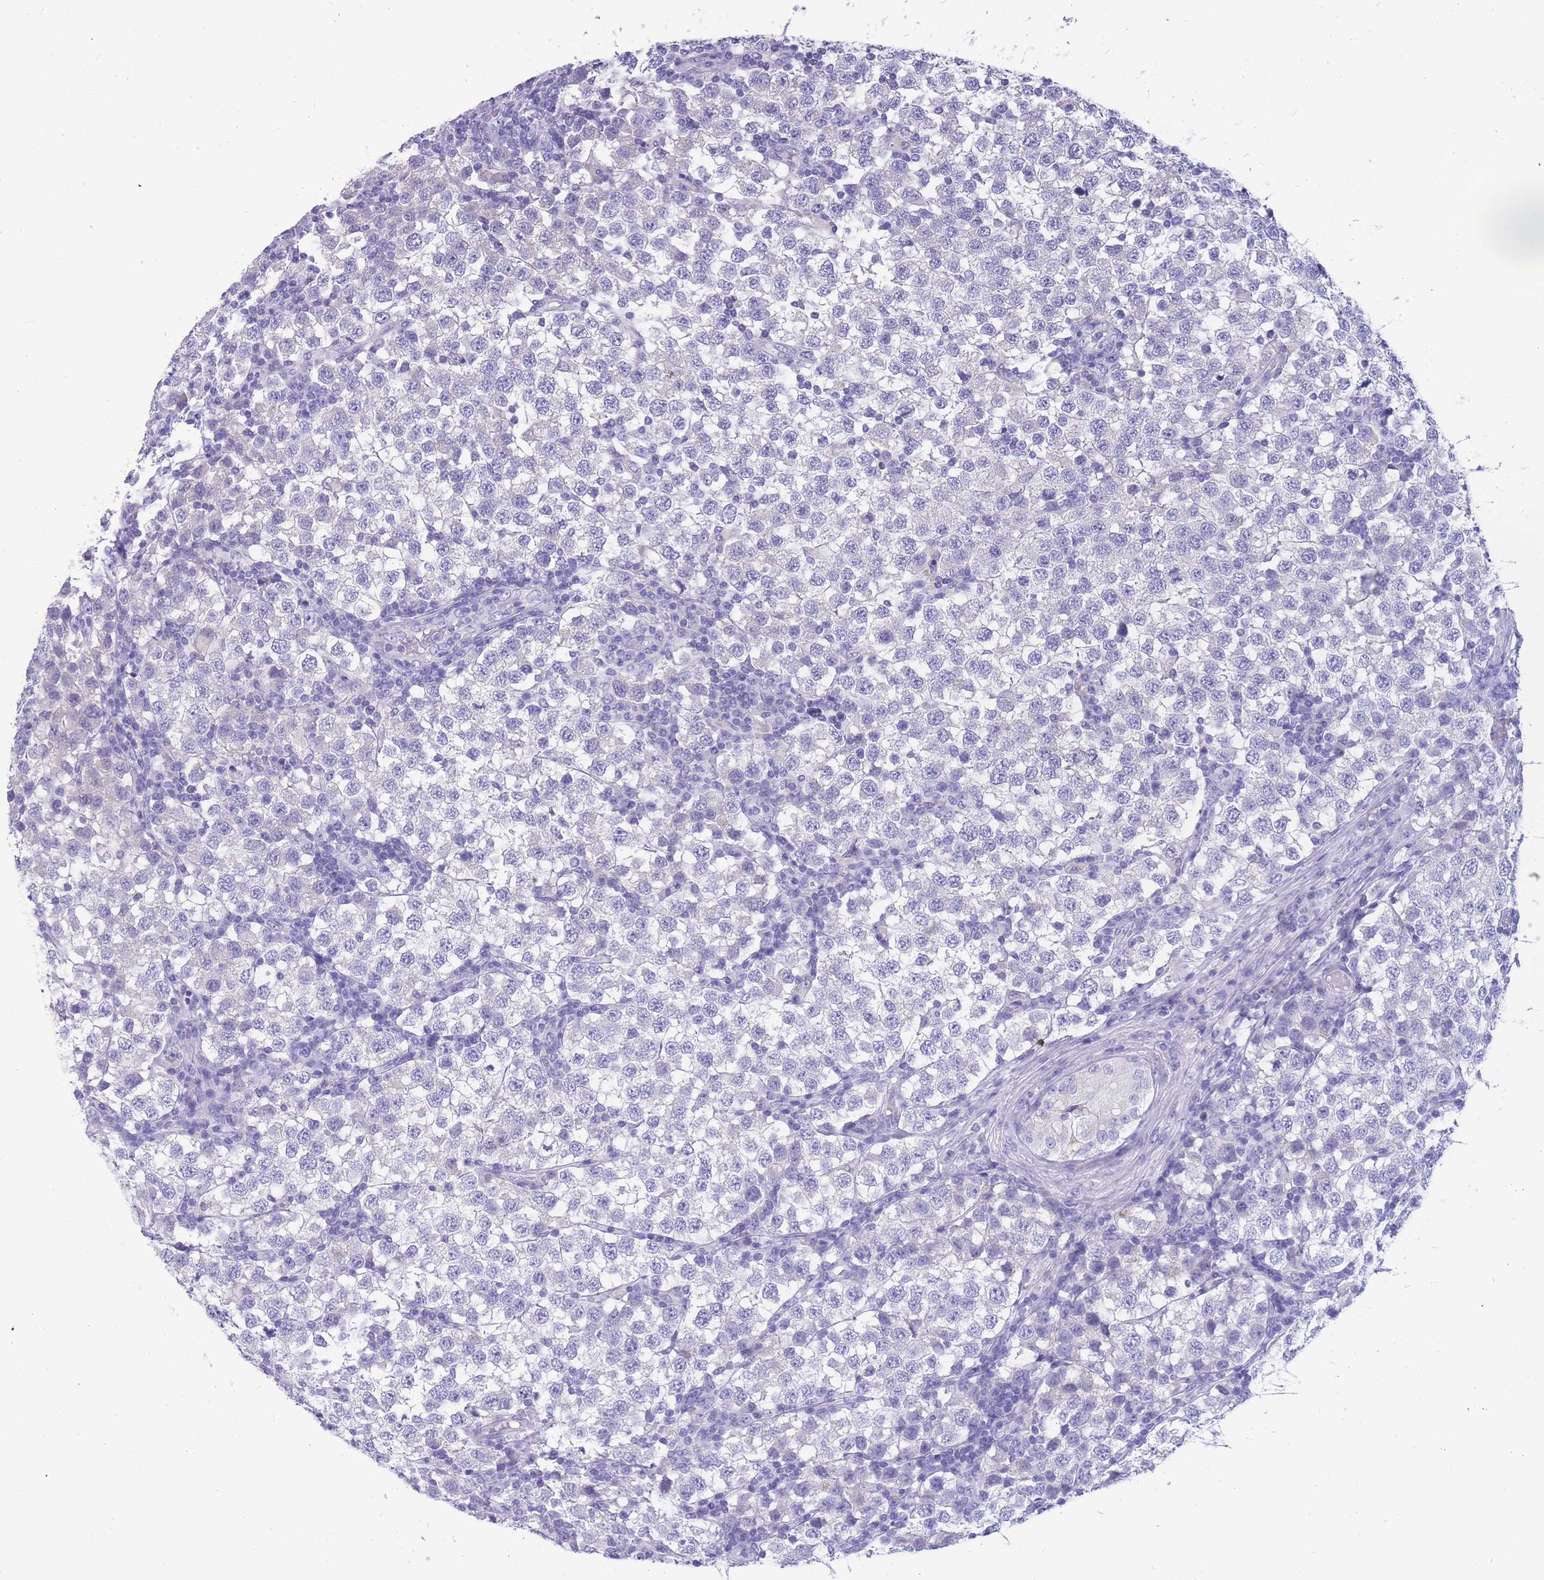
{"staining": {"intensity": "negative", "quantity": "none", "location": "none"}, "tissue": "testis cancer", "cell_type": "Tumor cells", "image_type": "cancer", "snomed": [{"axis": "morphology", "description": "Seminoma, NOS"}, {"axis": "topography", "description": "Testis"}], "caption": "Protein analysis of seminoma (testis) demonstrates no significant expression in tumor cells.", "gene": "INTS2", "patient": {"sex": "male", "age": 34}}